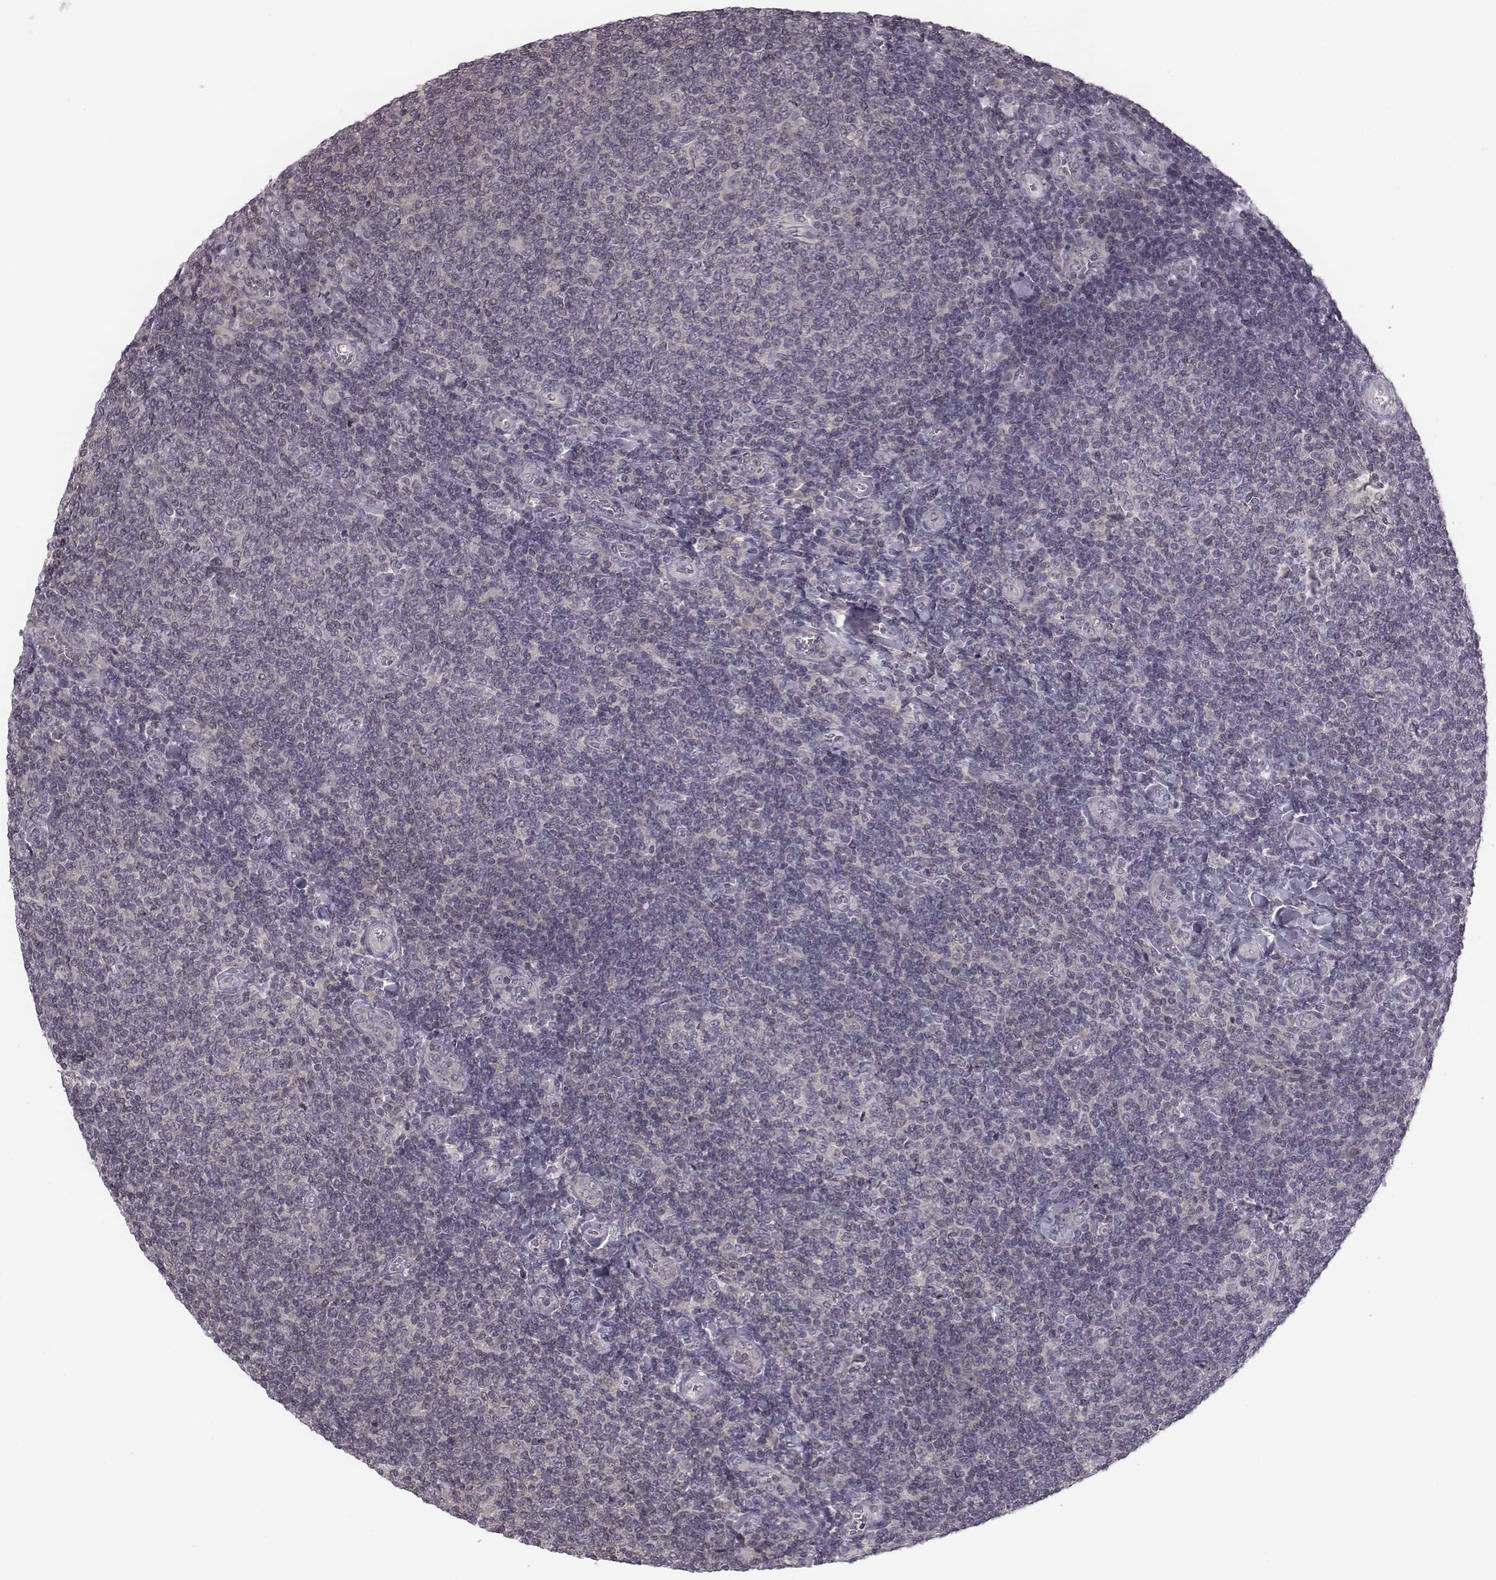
{"staining": {"intensity": "negative", "quantity": "none", "location": "none"}, "tissue": "lymphoma", "cell_type": "Tumor cells", "image_type": "cancer", "snomed": [{"axis": "morphology", "description": "Malignant lymphoma, non-Hodgkin's type, Low grade"}, {"axis": "topography", "description": "Lymph node"}], "caption": "Tumor cells are negative for protein expression in human malignant lymphoma, non-Hodgkin's type (low-grade).", "gene": "BICDL1", "patient": {"sex": "male", "age": 52}}